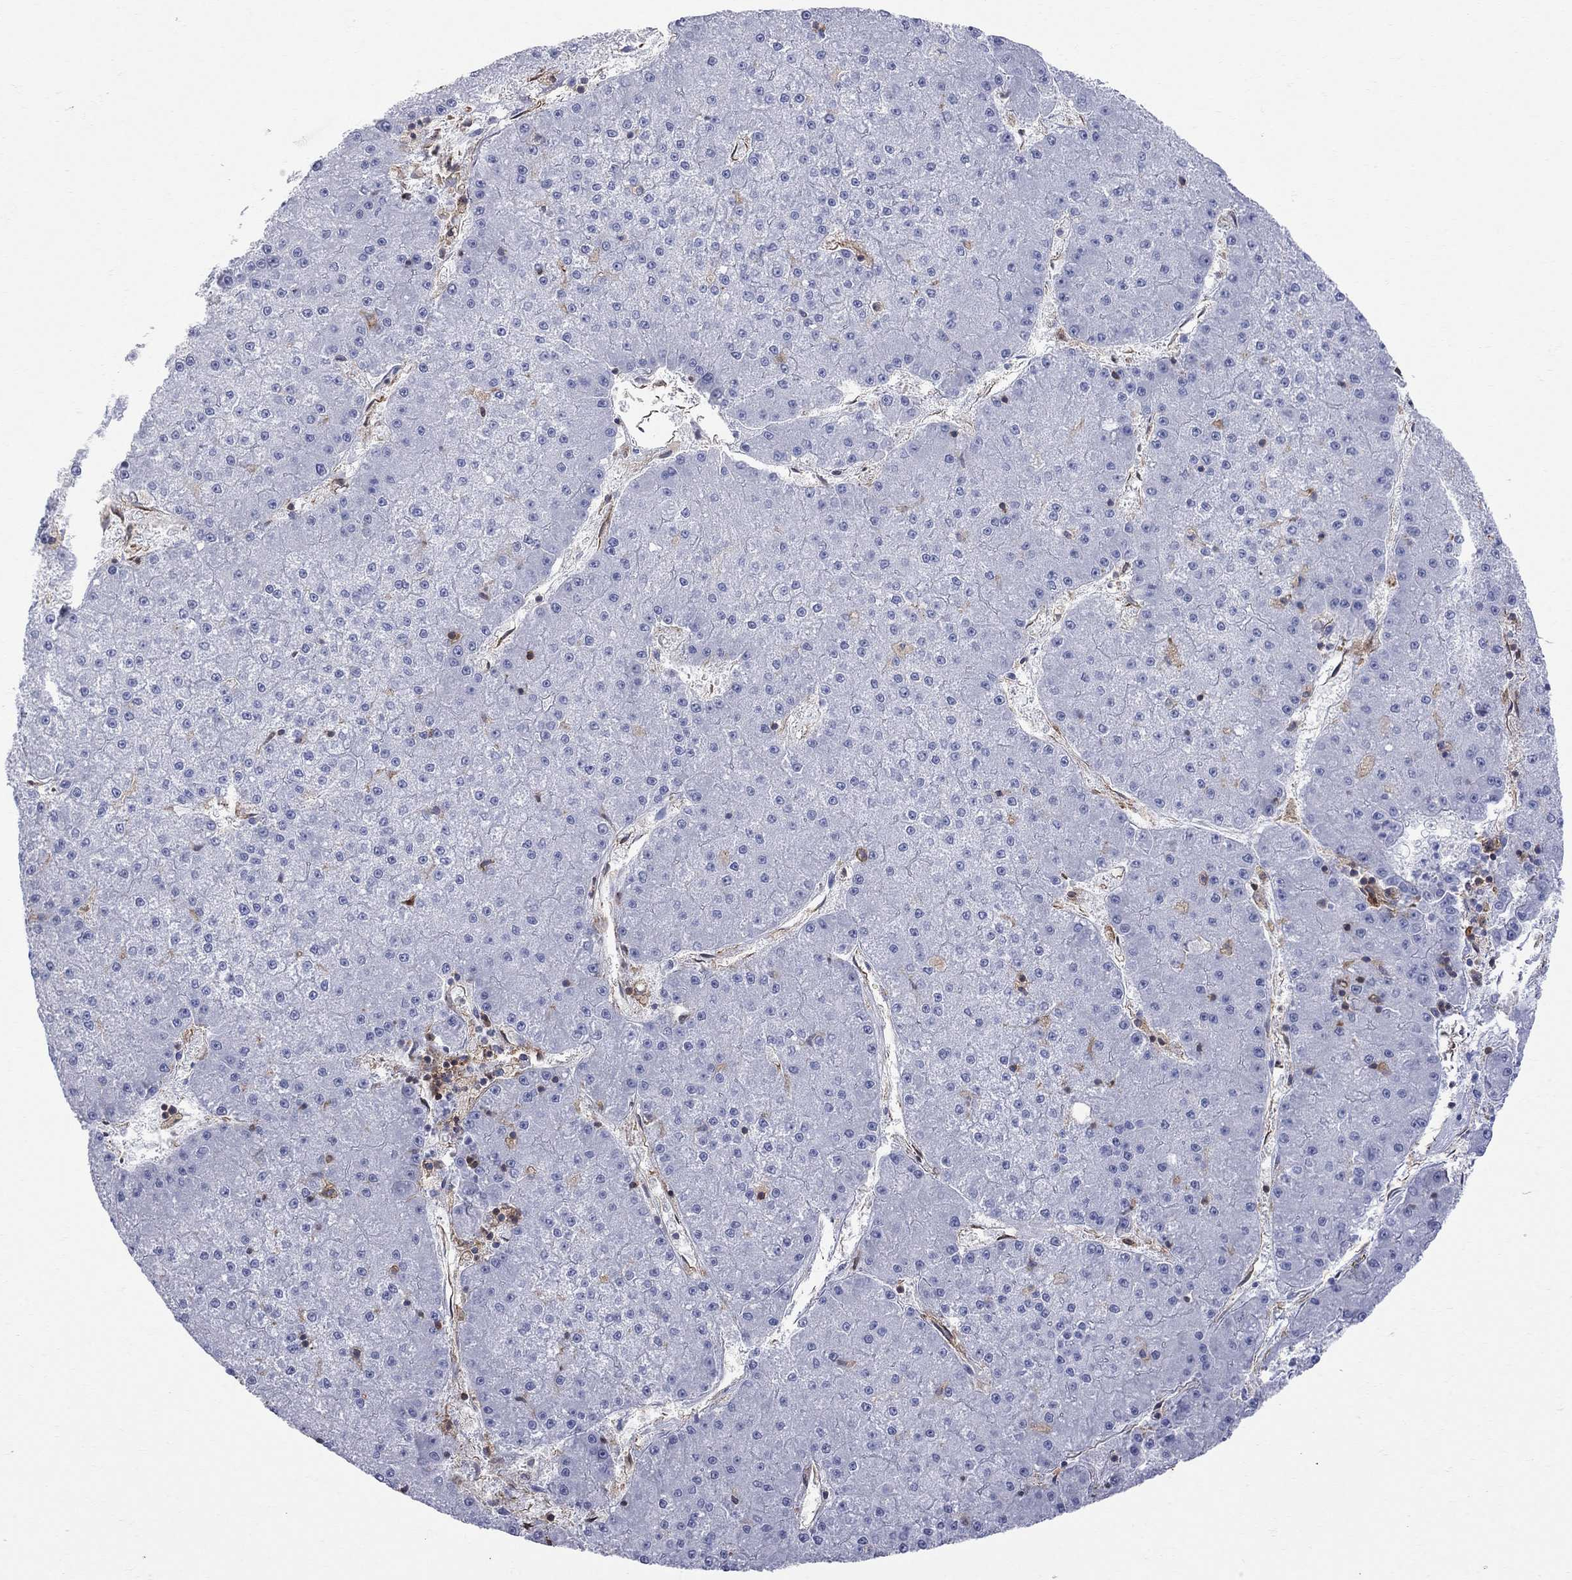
{"staining": {"intensity": "negative", "quantity": "none", "location": "none"}, "tissue": "liver cancer", "cell_type": "Tumor cells", "image_type": "cancer", "snomed": [{"axis": "morphology", "description": "Carcinoma, Hepatocellular, NOS"}, {"axis": "topography", "description": "Liver"}], "caption": "A high-resolution image shows immunohistochemistry (IHC) staining of hepatocellular carcinoma (liver), which exhibits no significant positivity in tumor cells. Nuclei are stained in blue.", "gene": "ABI3", "patient": {"sex": "male", "age": 73}}